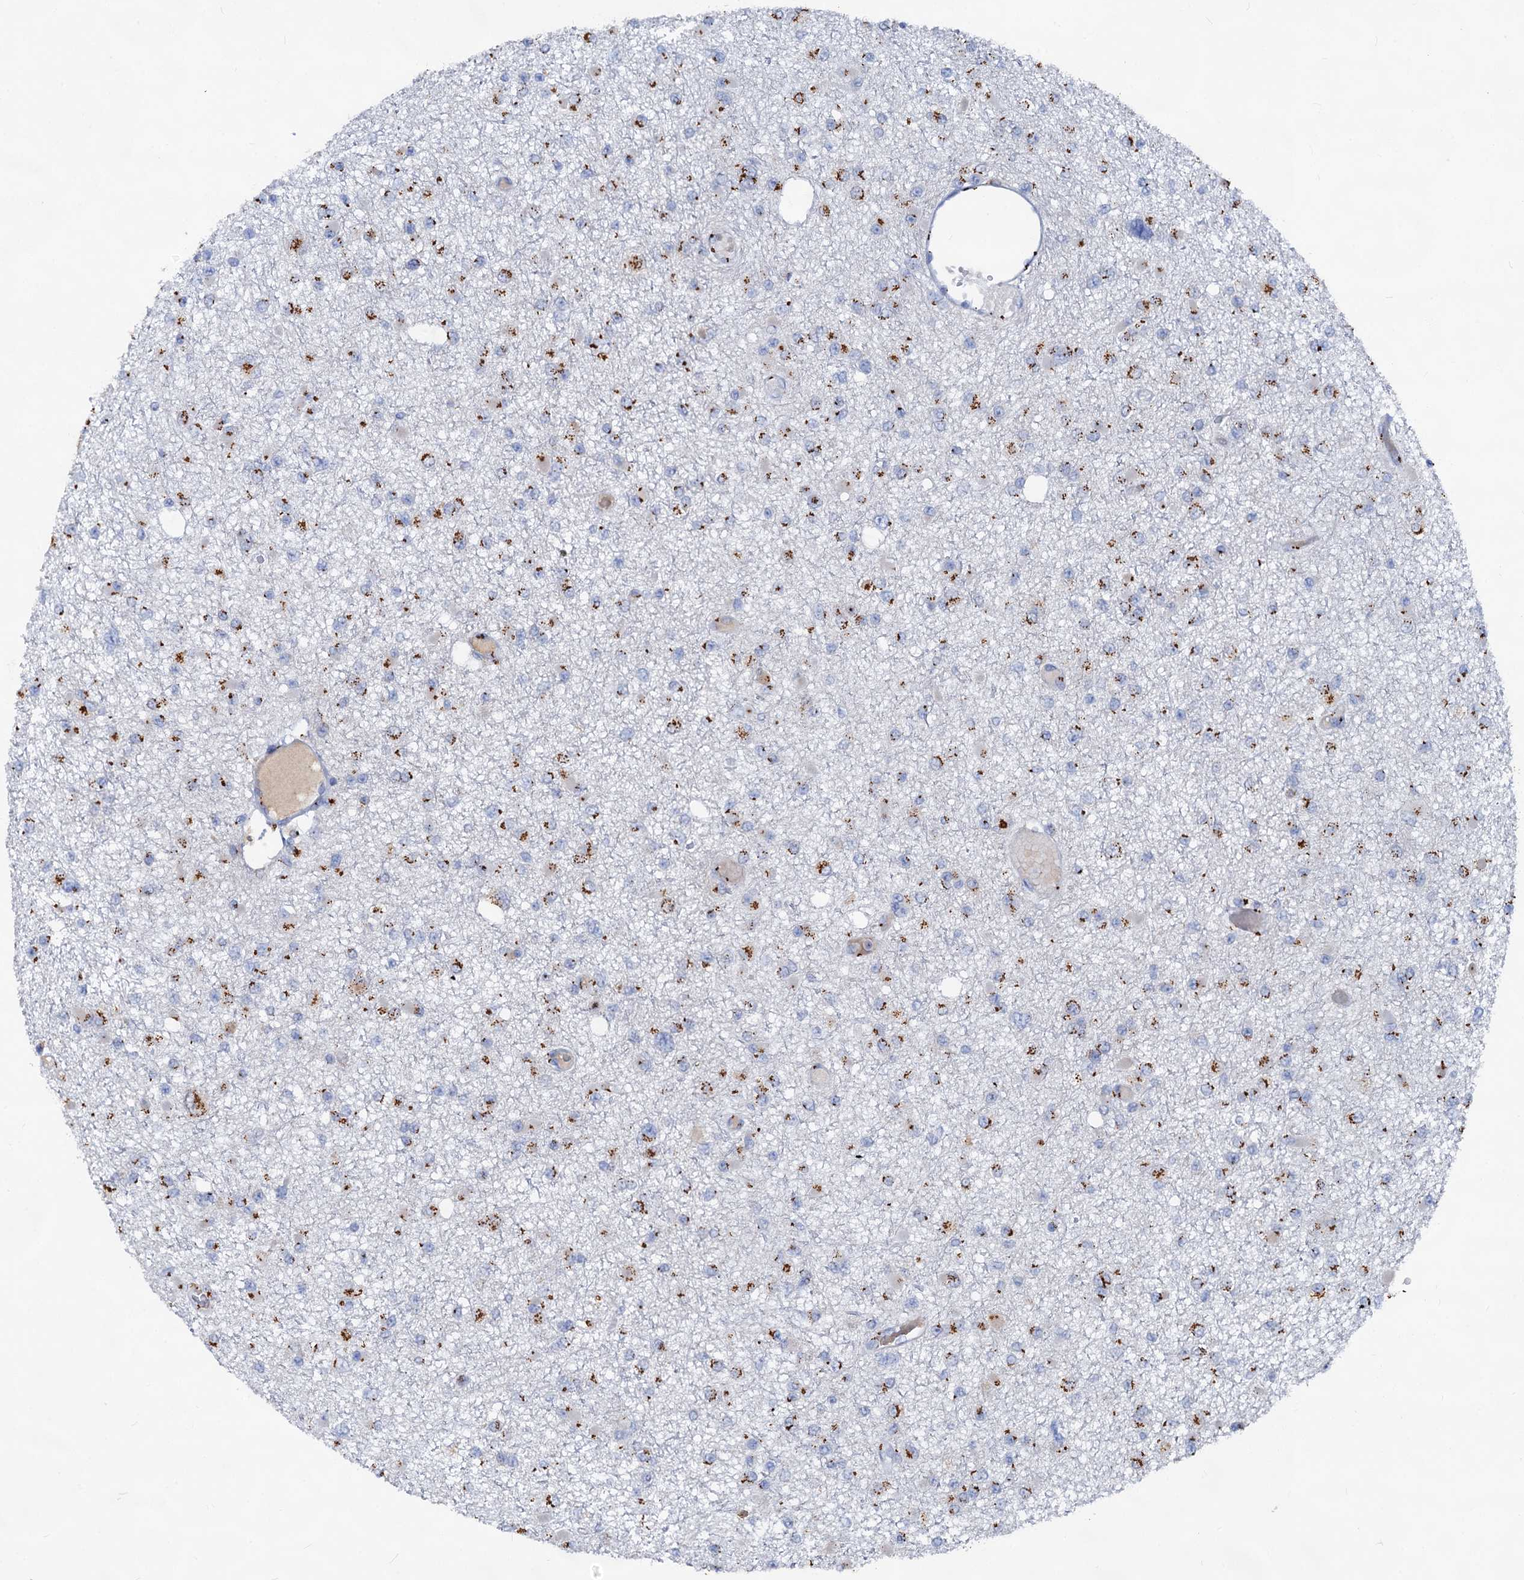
{"staining": {"intensity": "strong", "quantity": "25%-75%", "location": "cytoplasmic/membranous"}, "tissue": "glioma", "cell_type": "Tumor cells", "image_type": "cancer", "snomed": [{"axis": "morphology", "description": "Glioma, malignant, Low grade"}, {"axis": "topography", "description": "Brain"}], "caption": "The micrograph displays a brown stain indicating the presence of a protein in the cytoplasmic/membranous of tumor cells in low-grade glioma (malignant). Immunohistochemistry stains the protein in brown and the nuclei are stained blue.", "gene": "TM9SF3", "patient": {"sex": "female", "age": 22}}